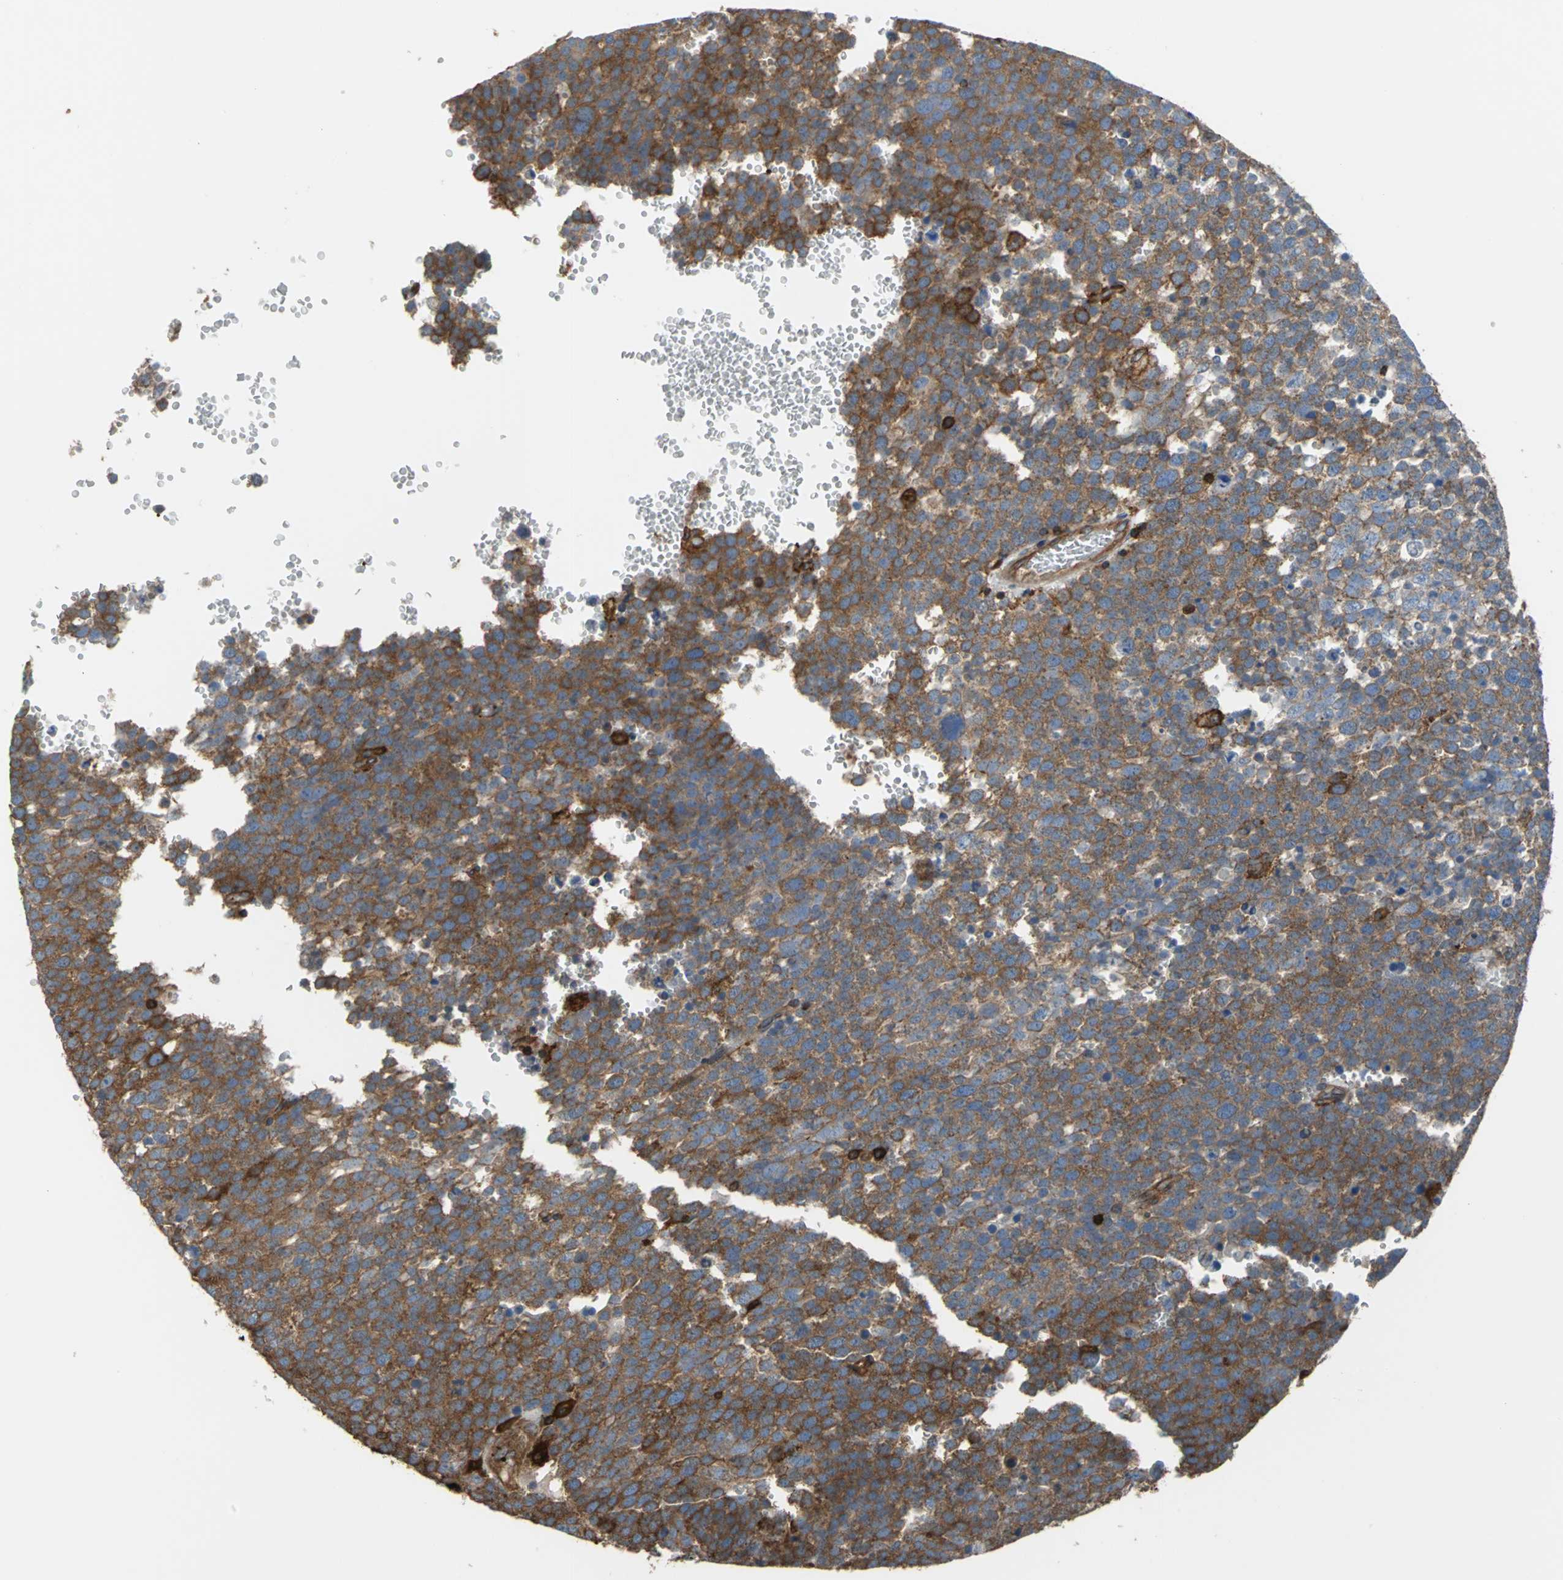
{"staining": {"intensity": "strong", "quantity": ">75%", "location": "cytoplasmic/membranous"}, "tissue": "testis cancer", "cell_type": "Tumor cells", "image_type": "cancer", "snomed": [{"axis": "morphology", "description": "Seminoma, NOS"}, {"axis": "topography", "description": "Testis"}], "caption": "A brown stain shows strong cytoplasmic/membranous staining of a protein in seminoma (testis) tumor cells.", "gene": "TLN1", "patient": {"sex": "male", "age": 71}}